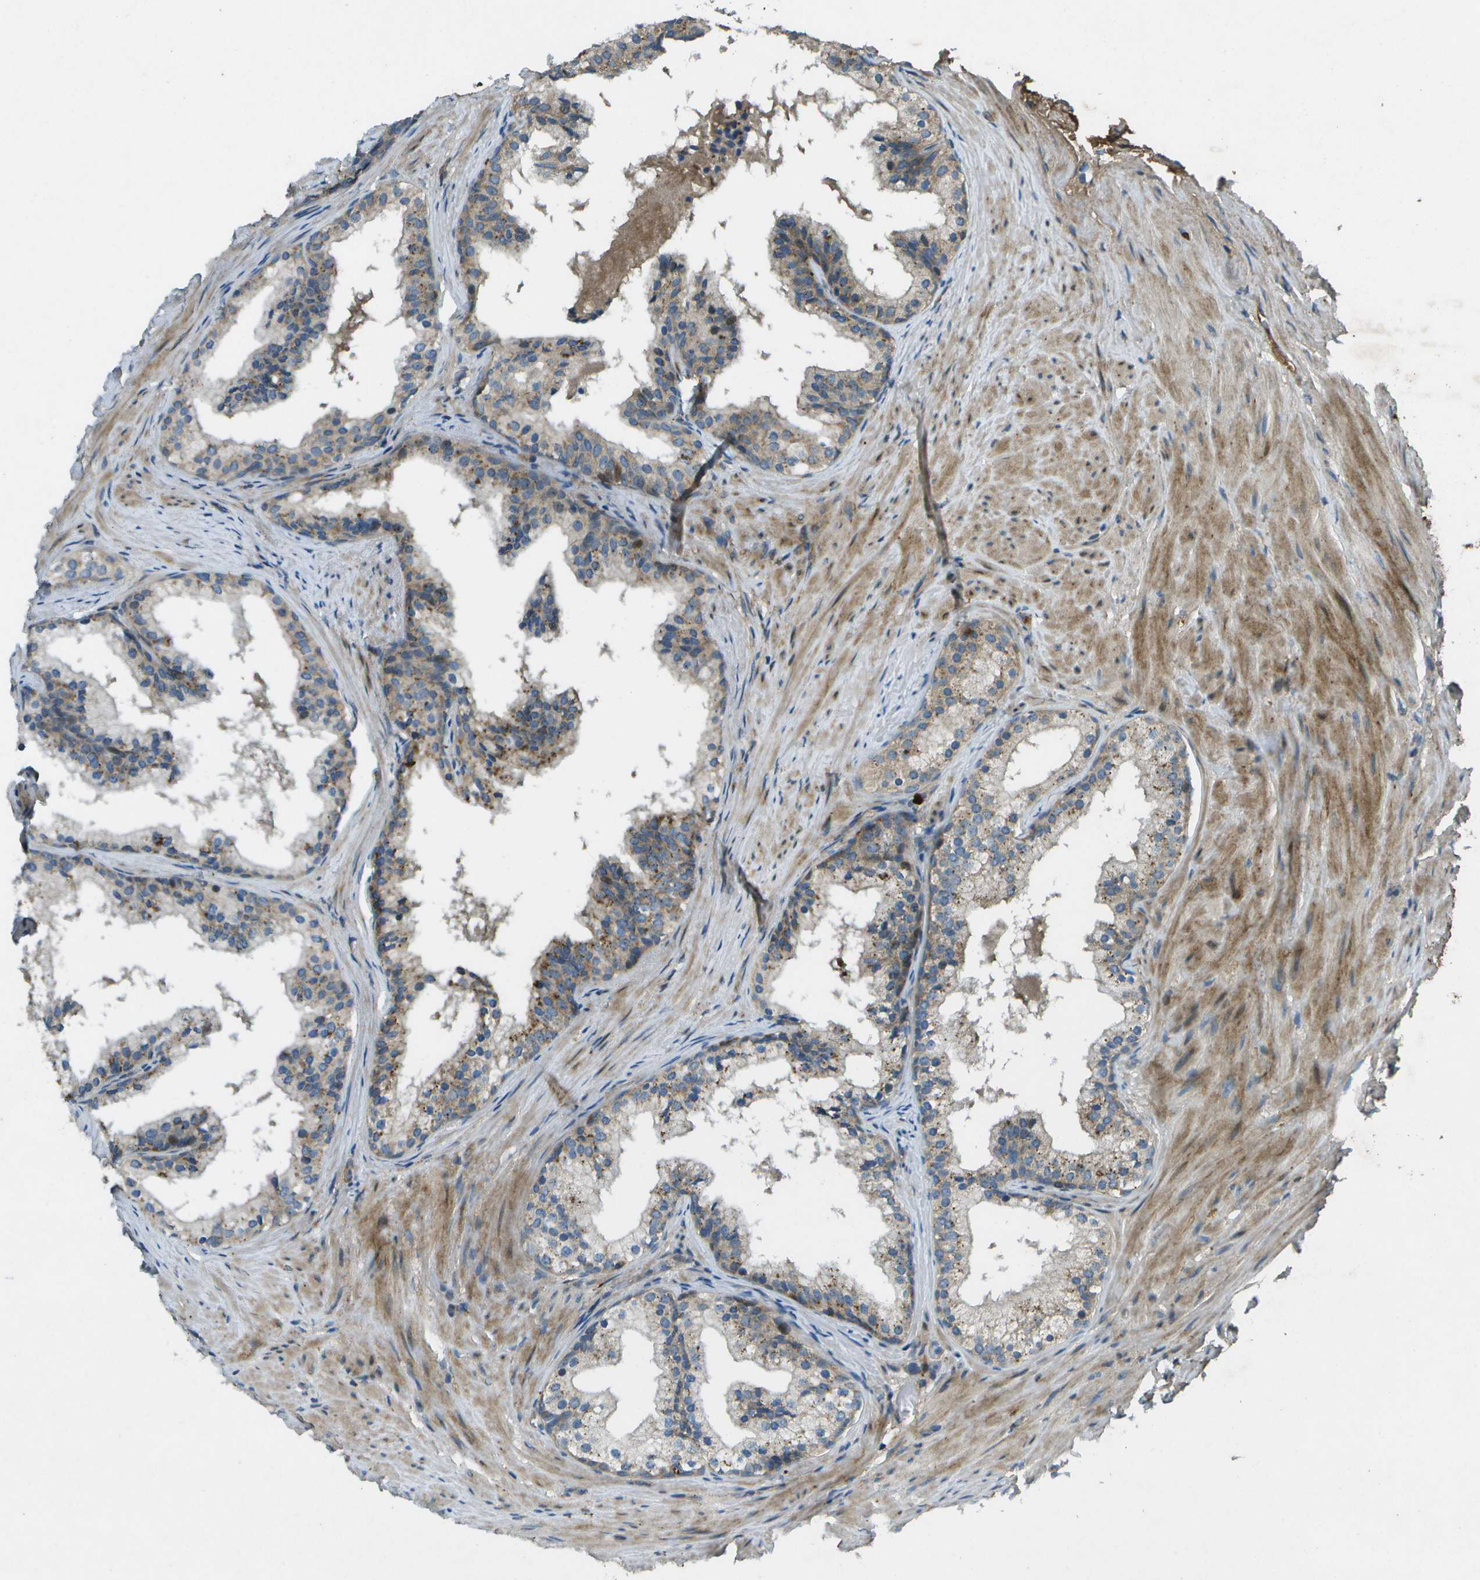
{"staining": {"intensity": "weak", "quantity": "25%-75%", "location": "cytoplasmic/membranous"}, "tissue": "prostate cancer", "cell_type": "Tumor cells", "image_type": "cancer", "snomed": [{"axis": "morphology", "description": "Adenocarcinoma, Low grade"}, {"axis": "topography", "description": "Prostate"}], "caption": "High-magnification brightfield microscopy of adenocarcinoma (low-grade) (prostate) stained with DAB (3,3'-diaminobenzidine) (brown) and counterstained with hematoxylin (blue). tumor cells exhibit weak cytoplasmic/membranous positivity is present in about25%-75% of cells.", "gene": "PXYLP1", "patient": {"sex": "male", "age": 69}}